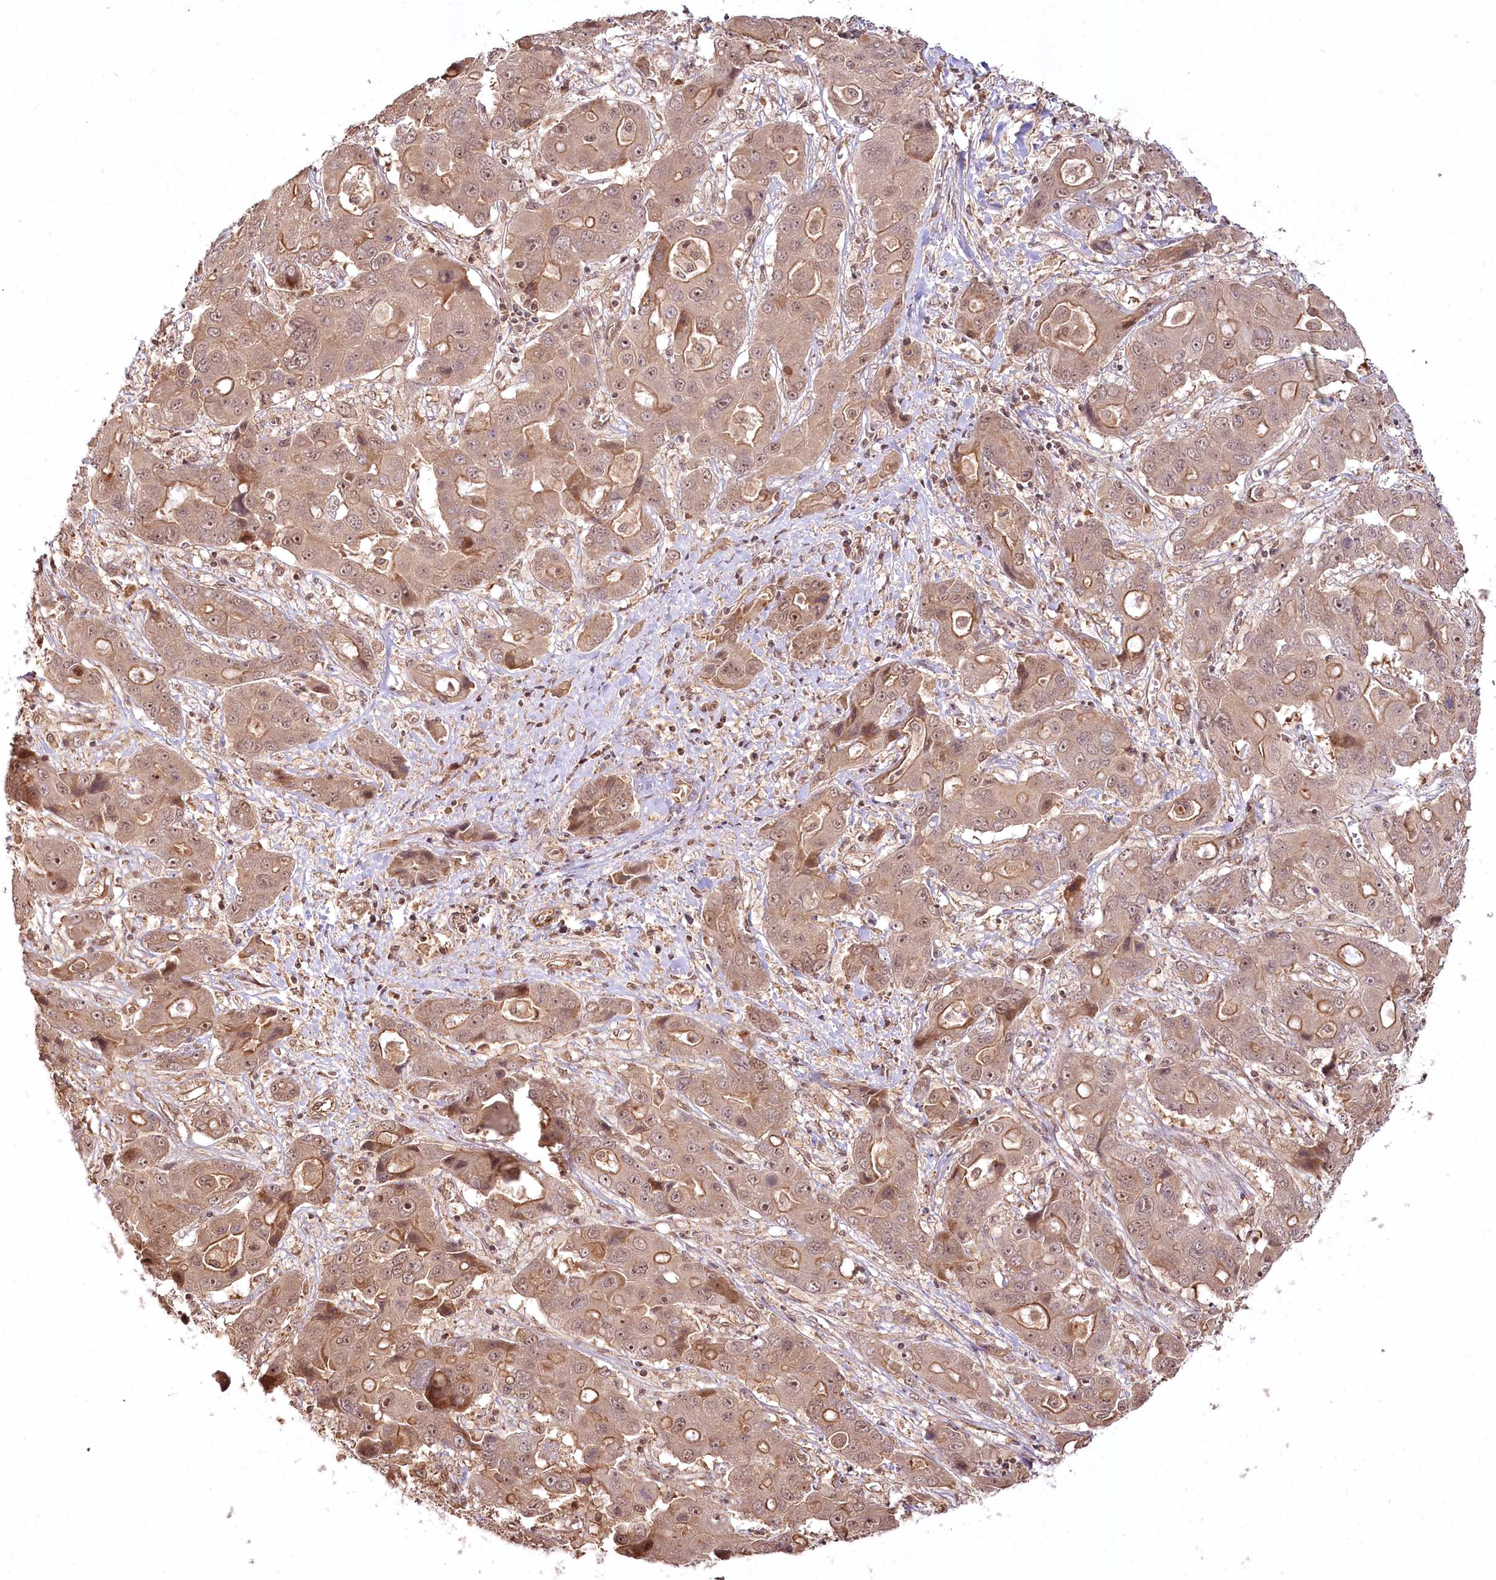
{"staining": {"intensity": "moderate", "quantity": ">75%", "location": "cytoplasmic/membranous,nuclear"}, "tissue": "liver cancer", "cell_type": "Tumor cells", "image_type": "cancer", "snomed": [{"axis": "morphology", "description": "Cholangiocarcinoma"}, {"axis": "topography", "description": "Liver"}], "caption": "Cholangiocarcinoma (liver) tissue exhibits moderate cytoplasmic/membranous and nuclear expression in approximately >75% of tumor cells", "gene": "R3HDM2", "patient": {"sex": "male", "age": 67}}